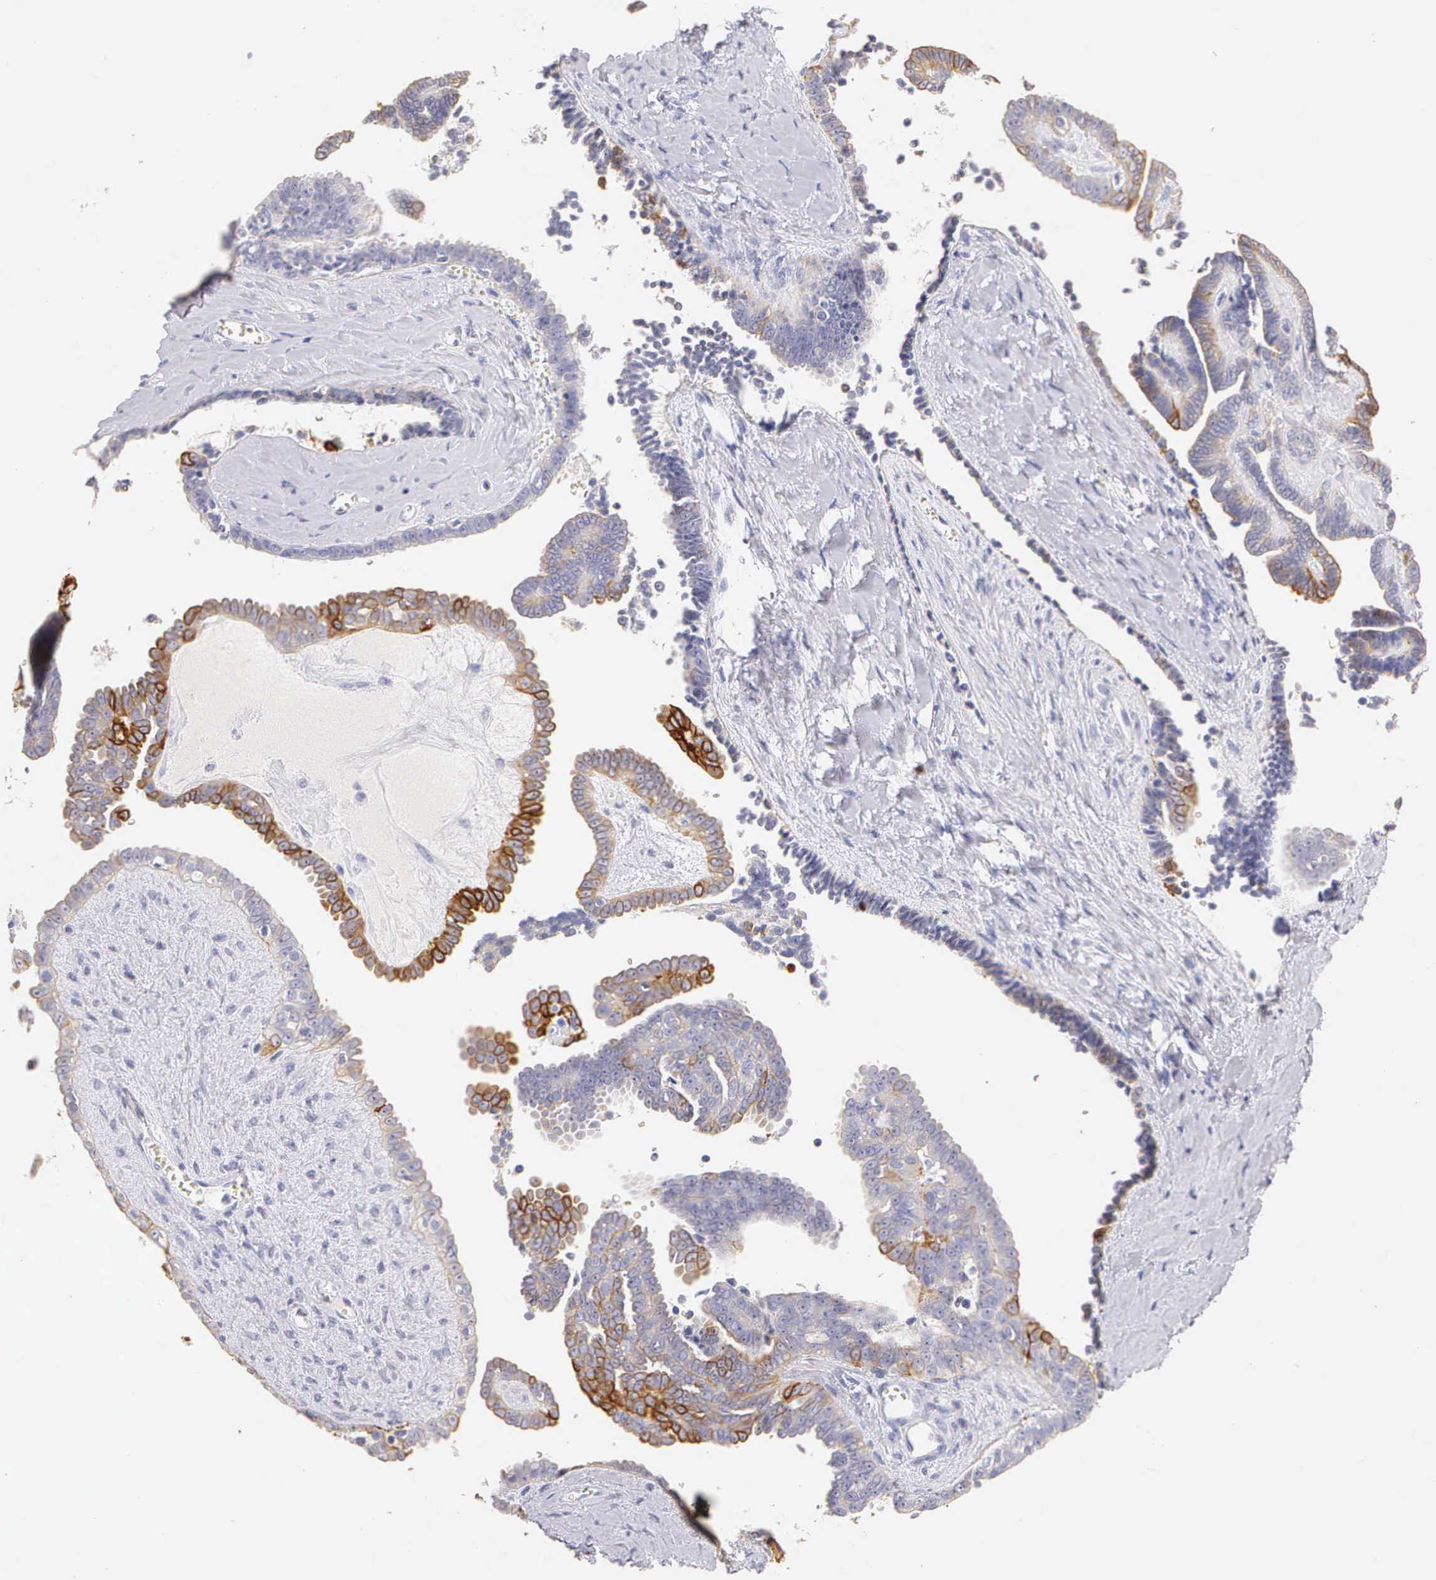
{"staining": {"intensity": "moderate", "quantity": "25%-75%", "location": "cytoplasmic/membranous"}, "tissue": "ovarian cancer", "cell_type": "Tumor cells", "image_type": "cancer", "snomed": [{"axis": "morphology", "description": "Cystadenocarcinoma, serous, NOS"}, {"axis": "topography", "description": "Ovary"}], "caption": "Immunohistochemistry of ovarian cancer reveals medium levels of moderate cytoplasmic/membranous positivity in about 25%-75% of tumor cells. The protein is stained brown, and the nuclei are stained in blue (DAB (3,3'-diaminobenzidine) IHC with brightfield microscopy, high magnification).", "gene": "KRT17", "patient": {"sex": "female", "age": 71}}